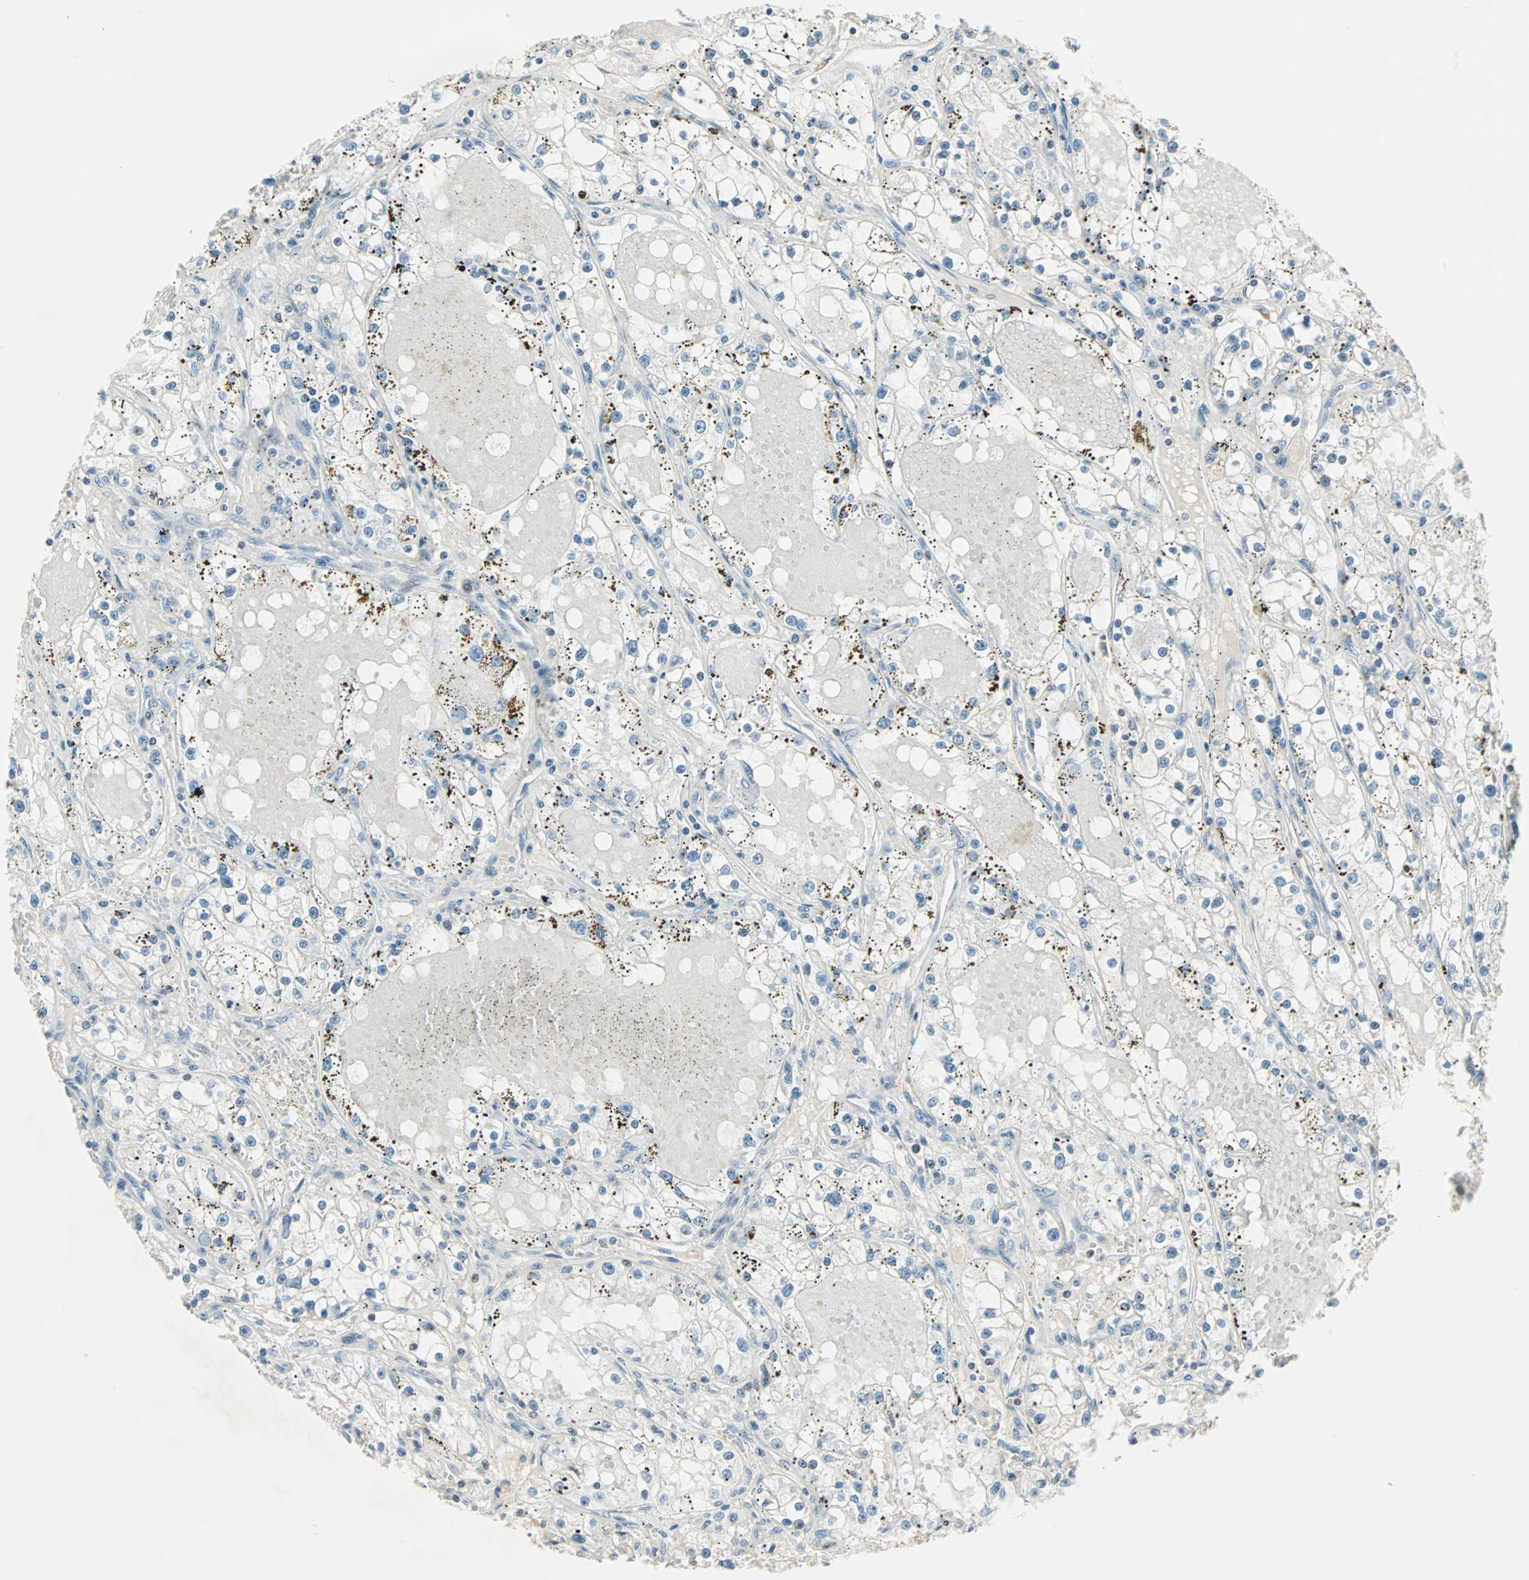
{"staining": {"intensity": "negative", "quantity": "none", "location": "none"}, "tissue": "renal cancer", "cell_type": "Tumor cells", "image_type": "cancer", "snomed": [{"axis": "morphology", "description": "Adenocarcinoma, NOS"}, {"axis": "topography", "description": "Kidney"}], "caption": "High magnification brightfield microscopy of renal adenocarcinoma stained with DAB (brown) and counterstained with hematoxylin (blue): tumor cells show no significant staining.", "gene": "SIN3A", "patient": {"sex": "male", "age": 56}}